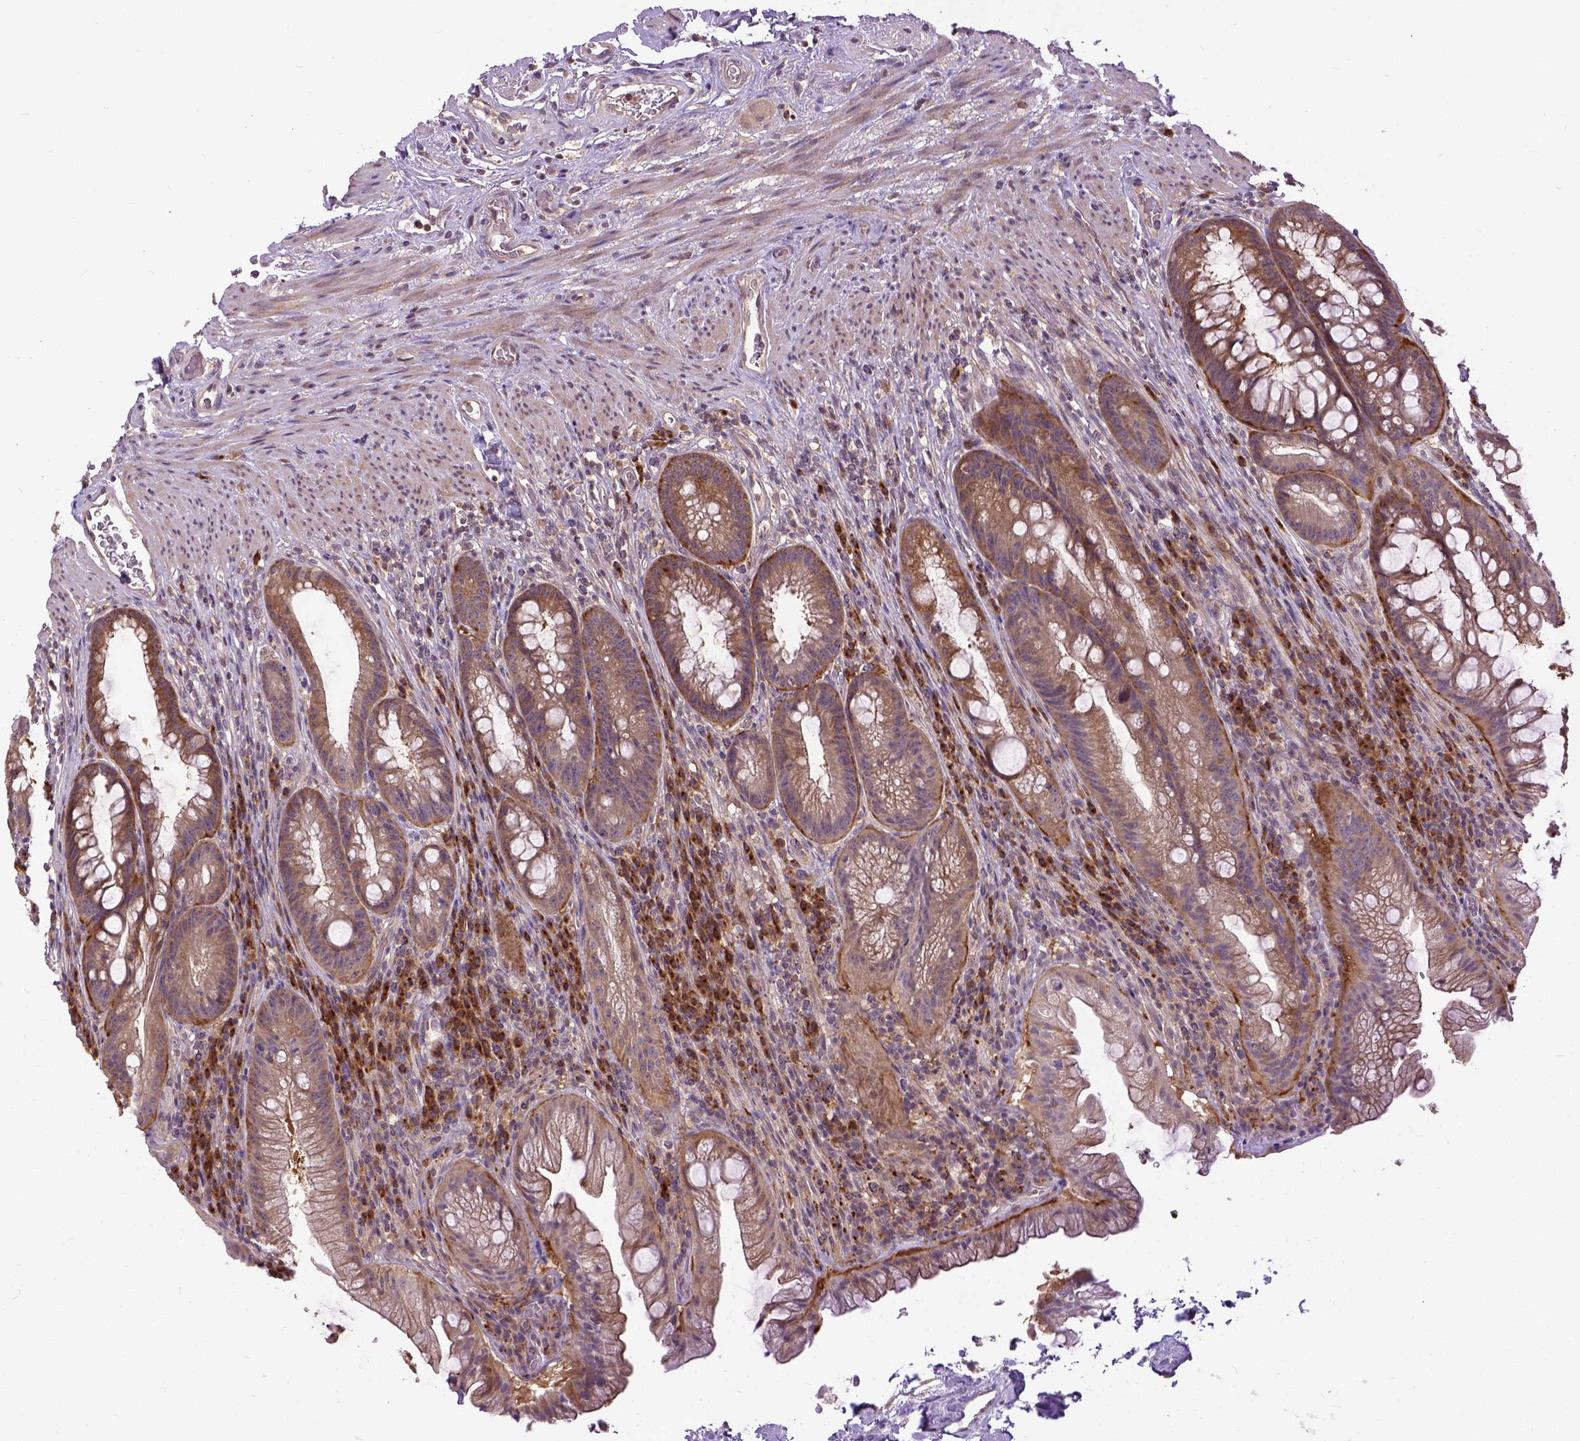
{"staining": {"intensity": "moderate", "quantity": ">75%", "location": "cytoplasmic/membranous"}, "tissue": "rectum", "cell_type": "Glandular cells", "image_type": "normal", "snomed": [{"axis": "morphology", "description": "Normal tissue, NOS"}, {"axis": "topography", "description": "Smooth muscle"}, {"axis": "topography", "description": "Rectum"}], "caption": "Rectum stained with a brown dye shows moderate cytoplasmic/membranous positive expression in about >75% of glandular cells.", "gene": "CPNE1", "patient": {"sex": "male", "age": 53}}